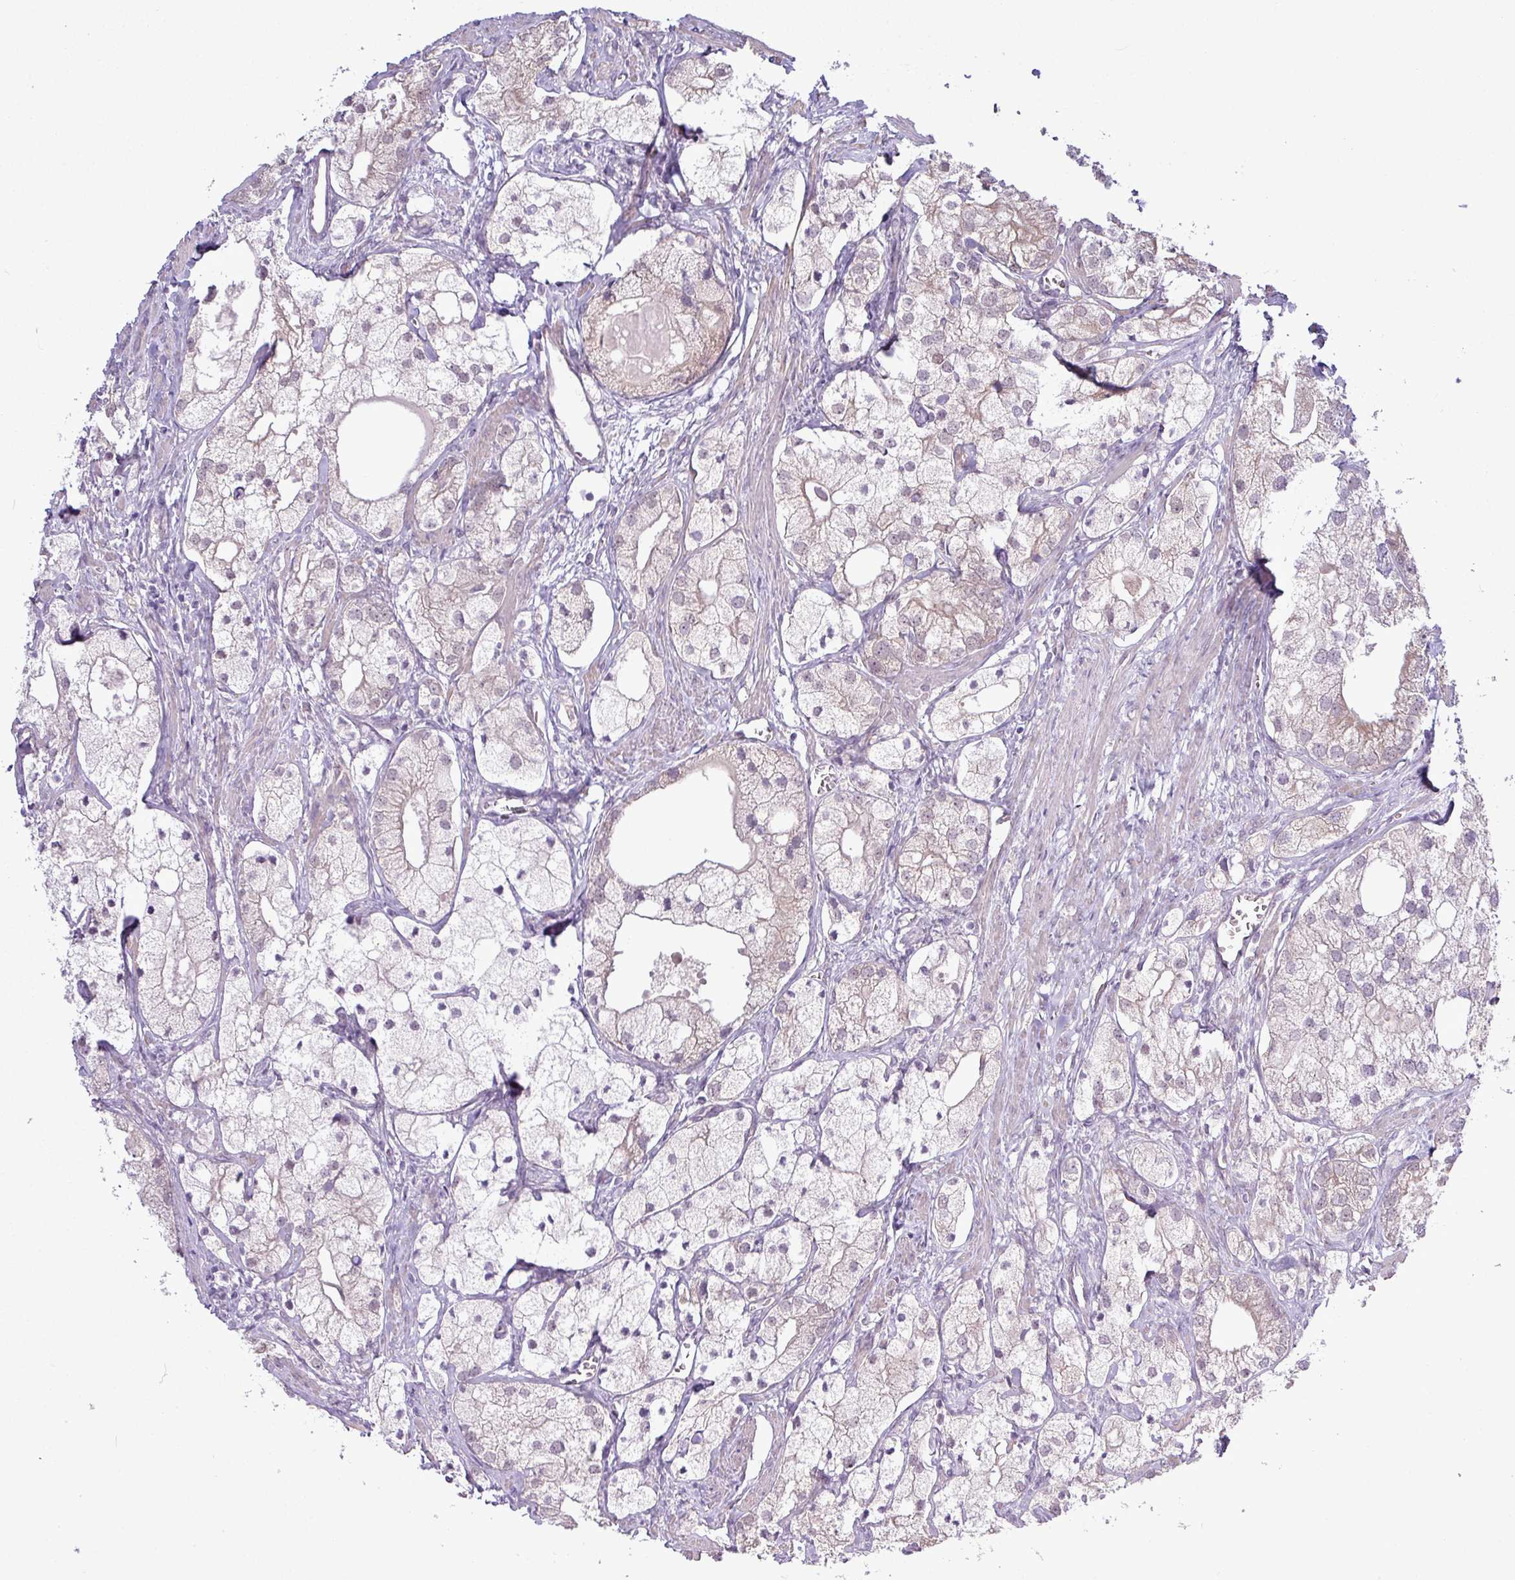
{"staining": {"intensity": "weak", "quantity": "<25%", "location": "cytoplasmic/membranous"}, "tissue": "prostate cancer", "cell_type": "Tumor cells", "image_type": "cancer", "snomed": [{"axis": "morphology", "description": "Adenocarcinoma, Low grade"}, {"axis": "topography", "description": "Prostate"}], "caption": "IHC photomicrograph of neoplastic tissue: human adenocarcinoma (low-grade) (prostate) stained with DAB (3,3'-diaminobenzidine) reveals no significant protein staining in tumor cells.", "gene": "ZNF217", "patient": {"sex": "male", "age": 69}}